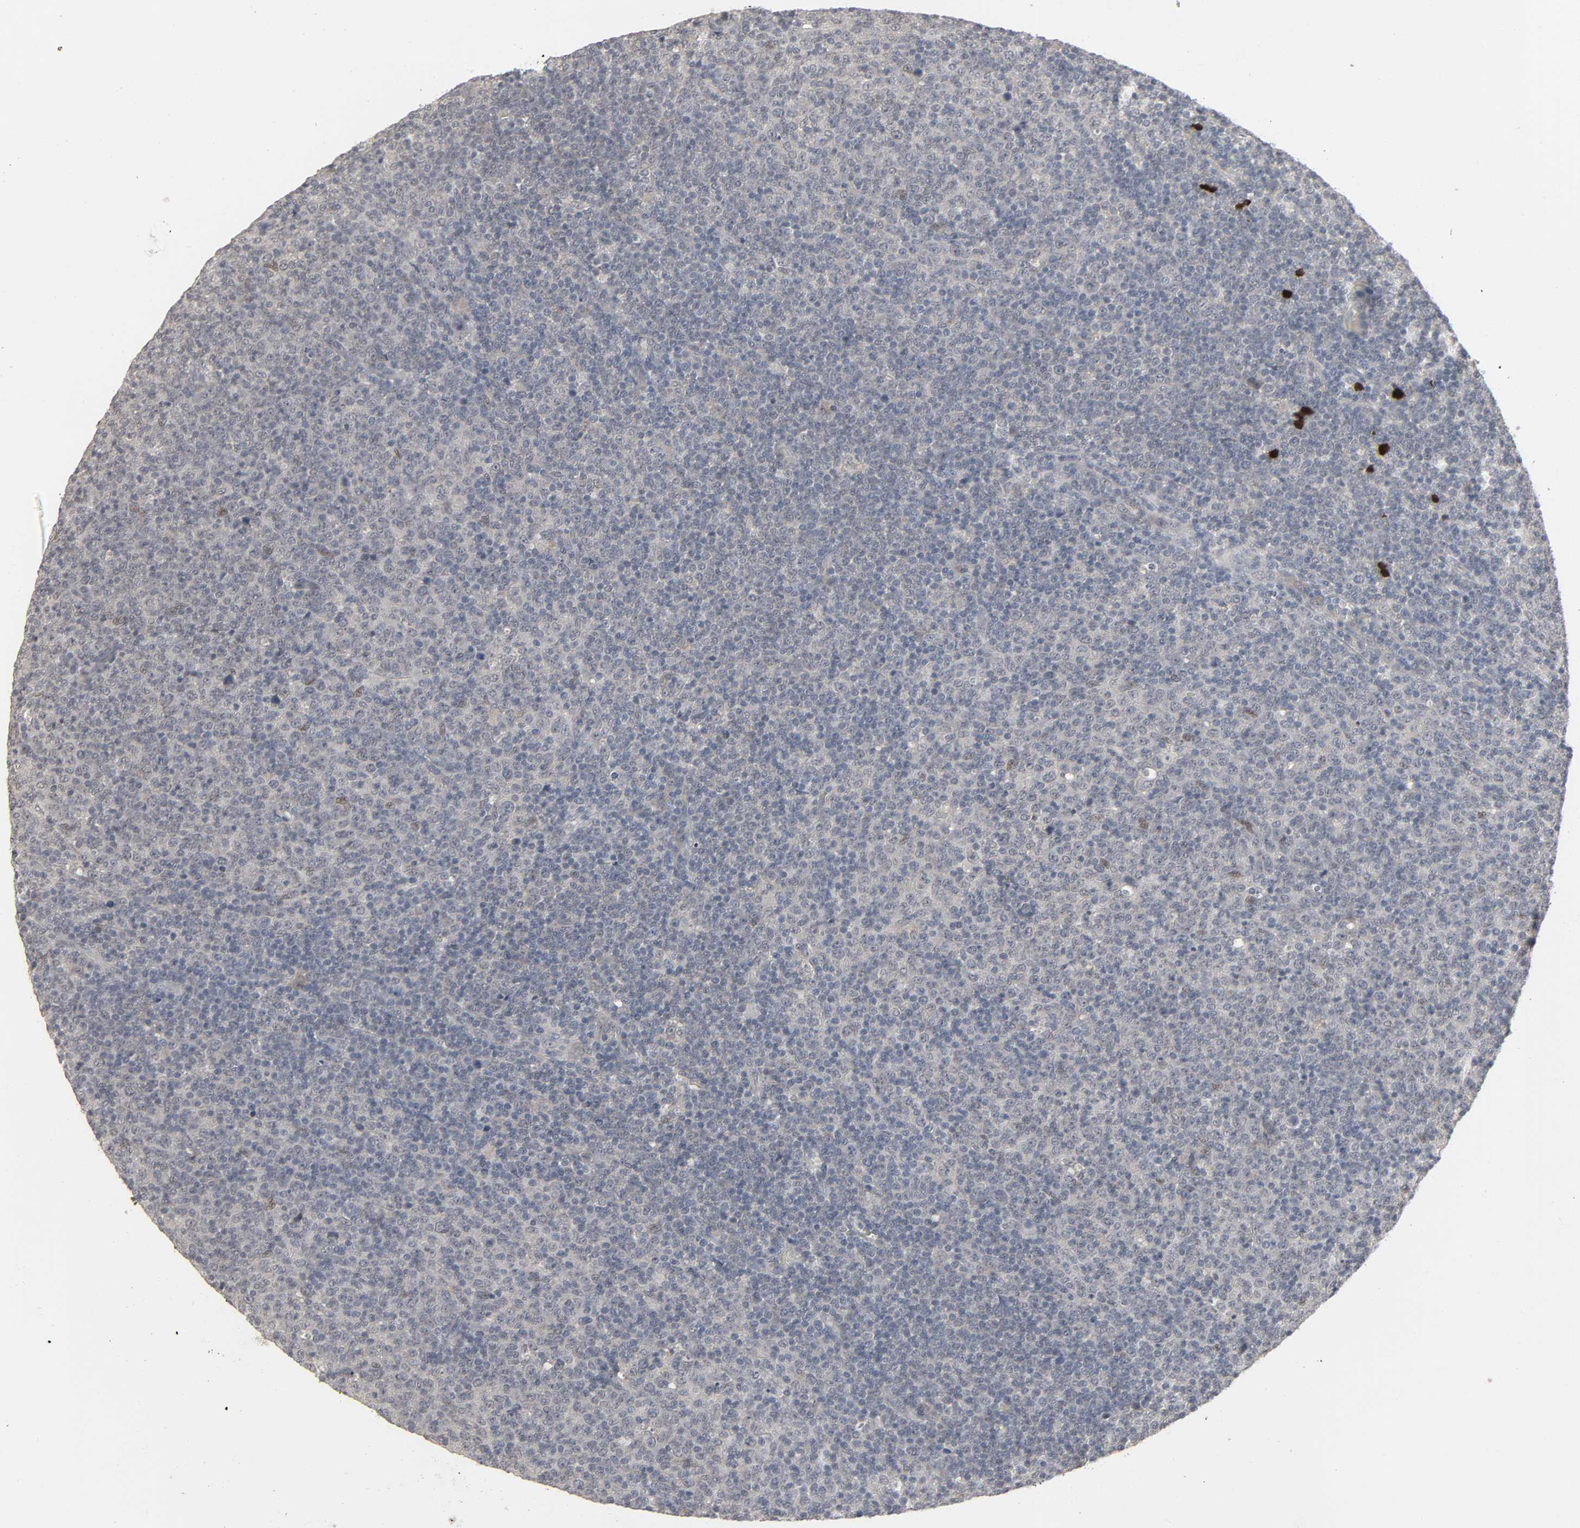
{"staining": {"intensity": "negative", "quantity": "none", "location": "none"}, "tissue": "lymphoma", "cell_type": "Tumor cells", "image_type": "cancer", "snomed": [{"axis": "morphology", "description": "Malignant lymphoma, non-Hodgkin's type, Low grade"}, {"axis": "topography", "description": "Lymph node"}], "caption": "Tumor cells show no significant positivity in lymphoma. The staining is performed using DAB (3,3'-diaminobenzidine) brown chromogen with nuclei counter-stained in using hematoxylin.", "gene": "ZNF222", "patient": {"sex": "male", "age": 70}}